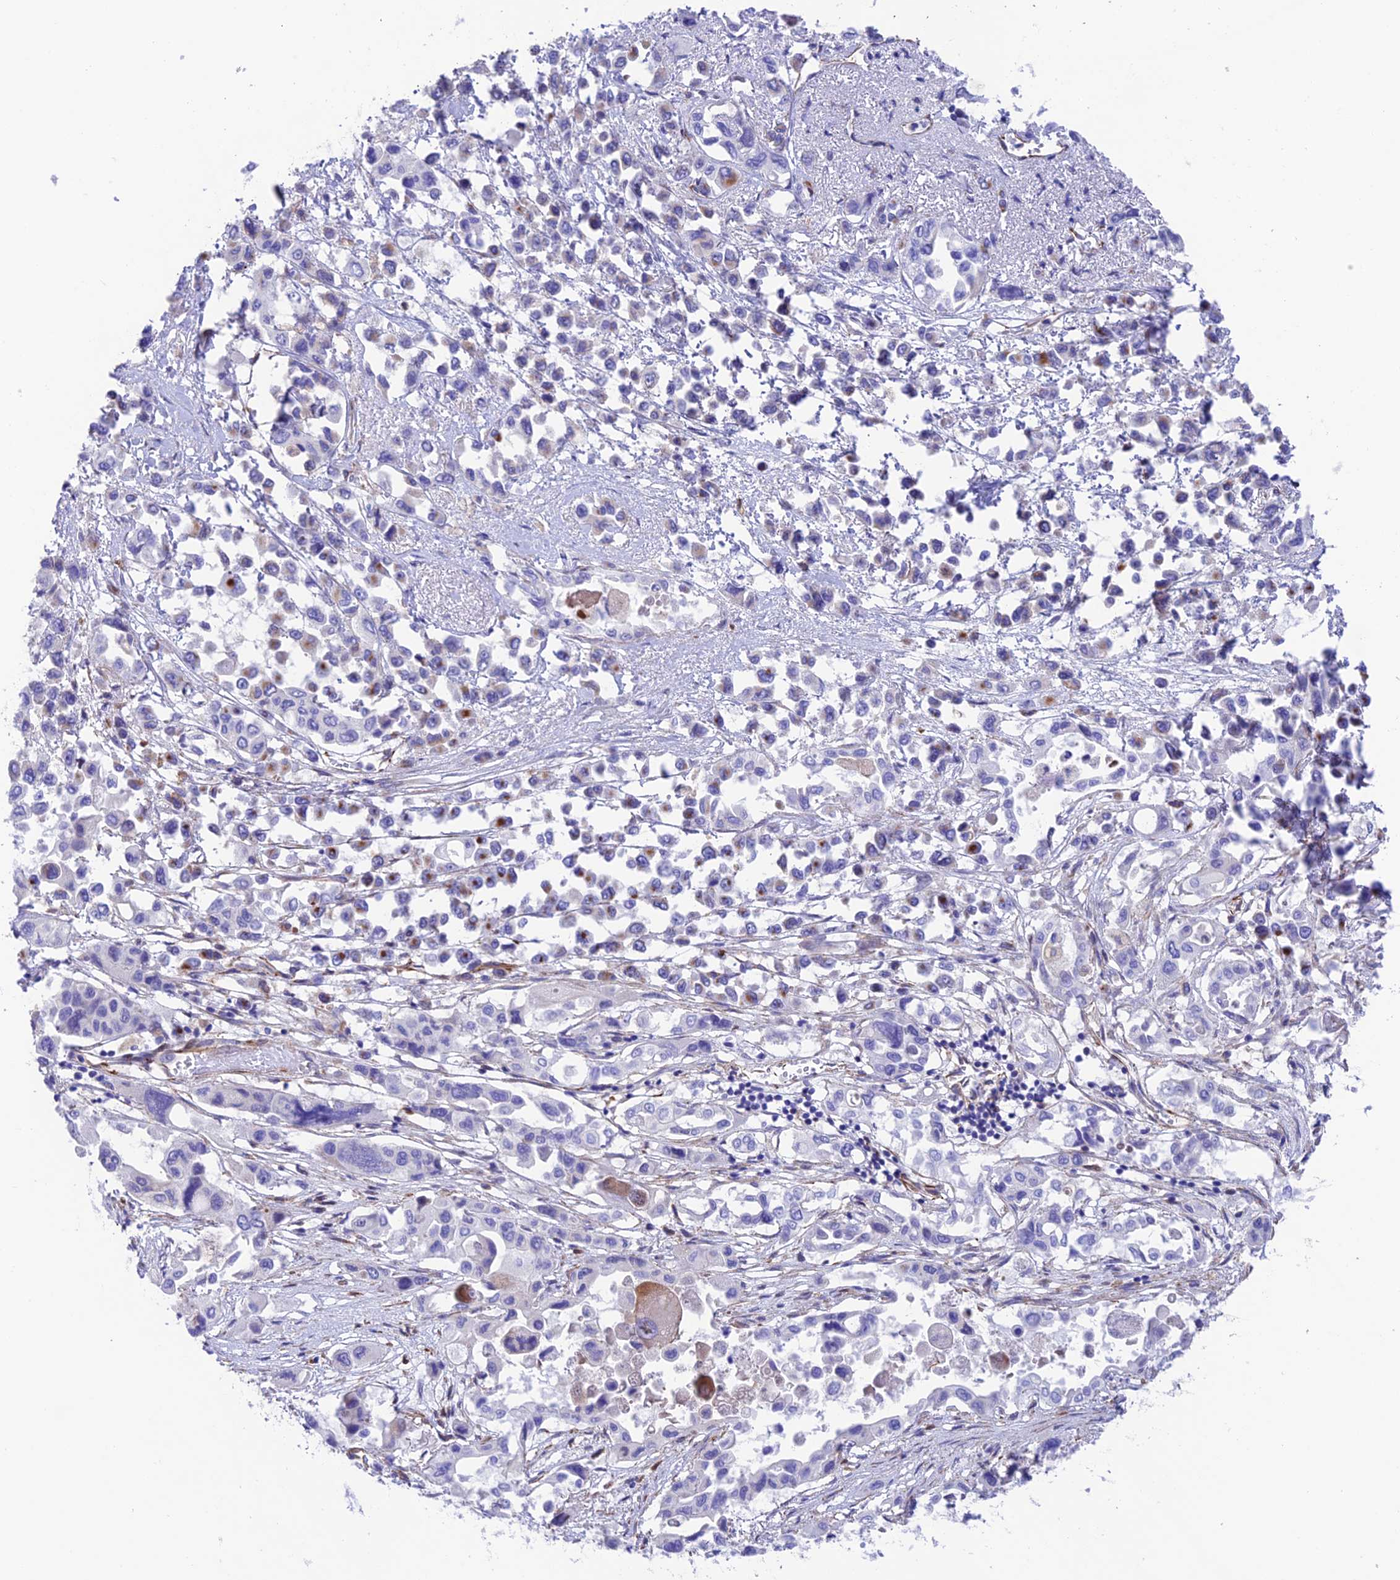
{"staining": {"intensity": "moderate", "quantity": "<25%", "location": "cytoplasmic/membranous"}, "tissue": "pancreatic cancer", "cell_type": "Tumor cells", "image_type": "cancer", "snomed": [{"axis": "morphology", "description": "Adenocarcinoma, NOS"}, {"axis": "topography", "description": "Pancreas"}], "caption": "Immunohistochemistry (IHC) image of human pancreatic cancer stained for a protein (brown), which shows low levels of moderate cytoplasmic/membranous expression in about <25% of tumor cells.", "gene": "ZNF652", "patient": {"sex": "male", "age": 92}}